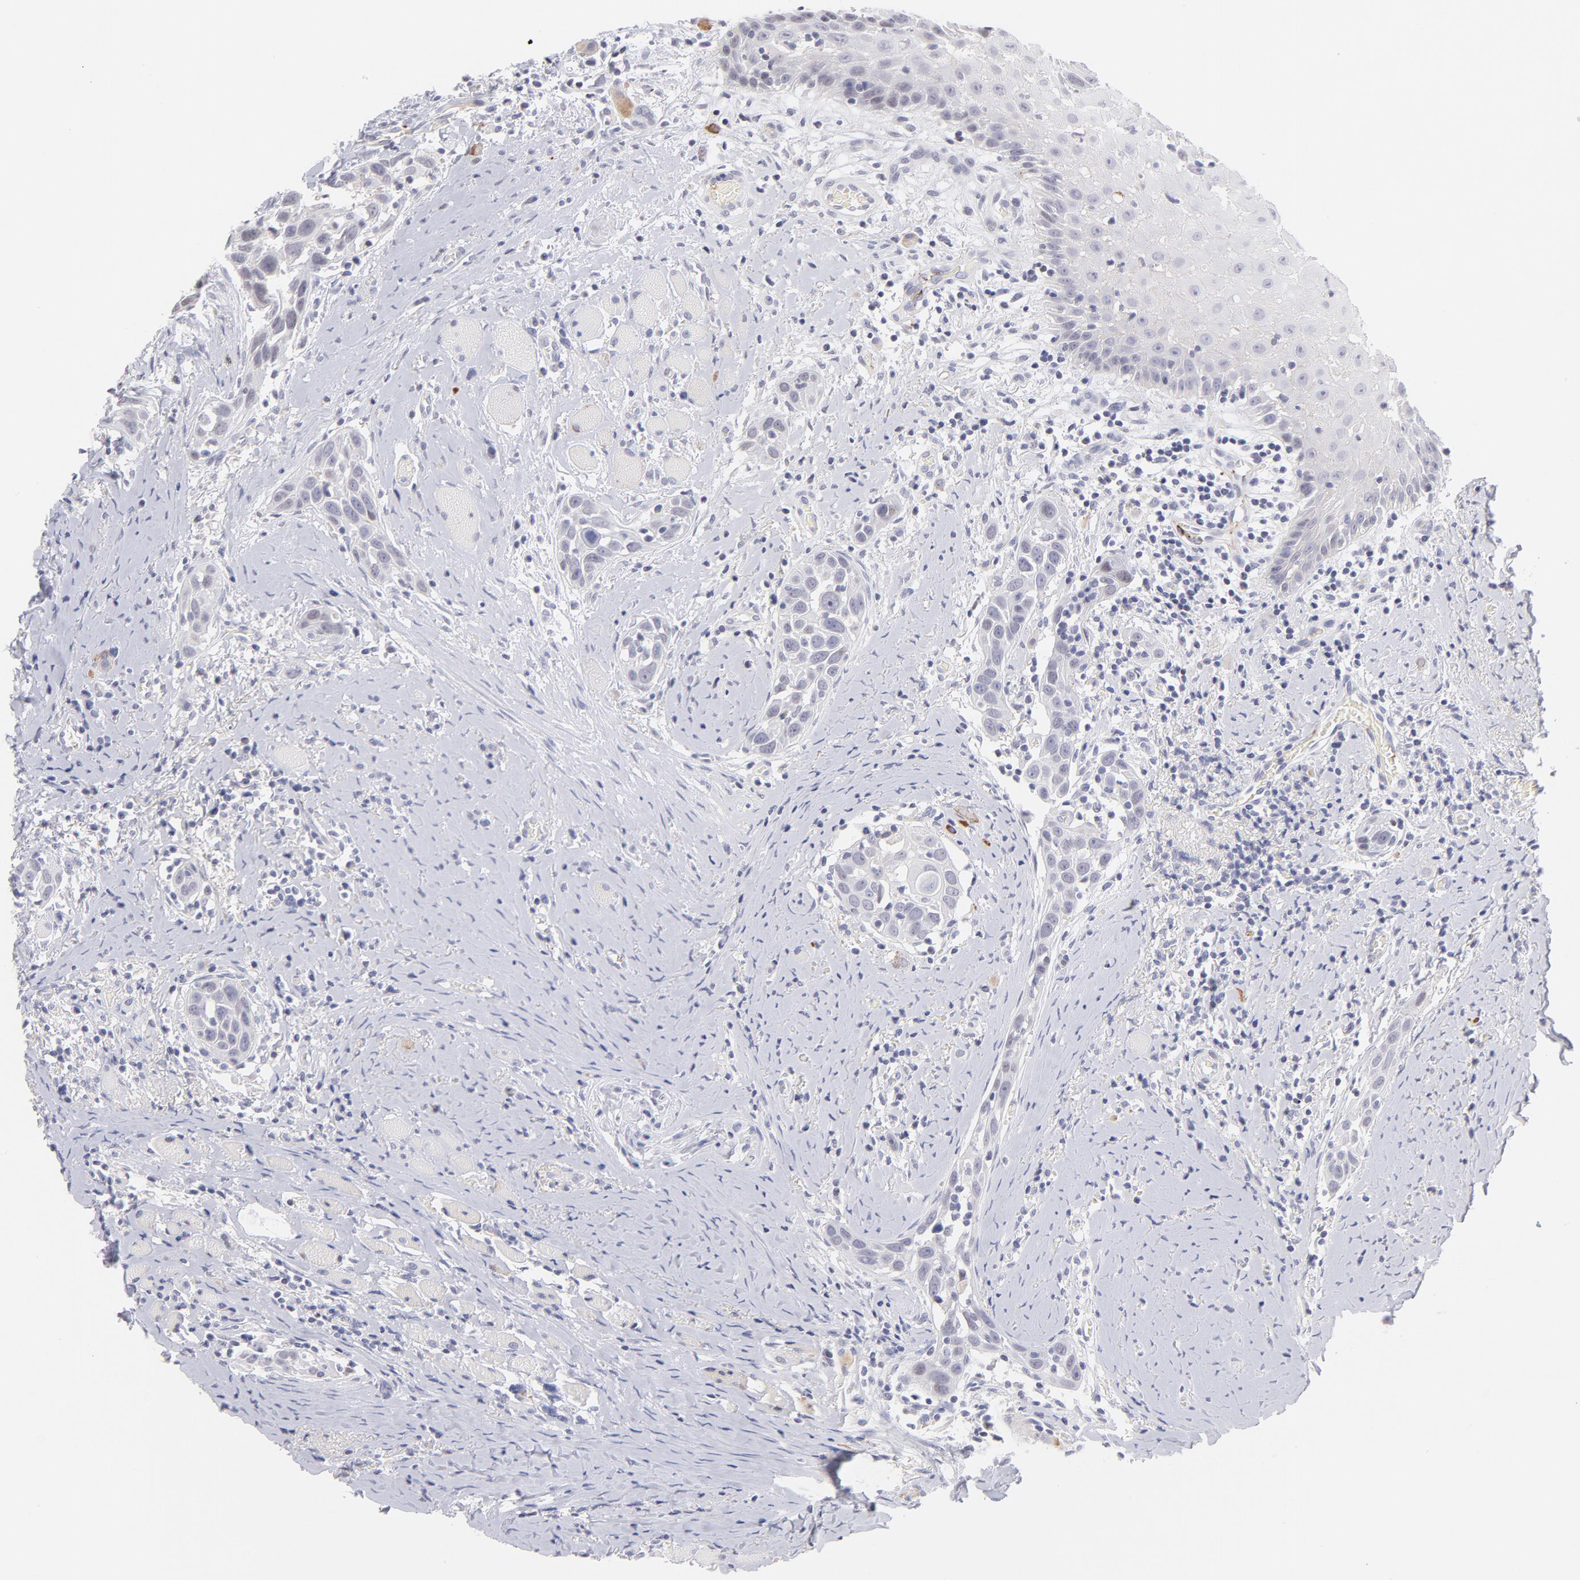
{"staining": {"intensity": "negative", "quantity": "none", "location": "none"}, "tissue": "head and neck cancer", "cell_type": "Tumor cells", "image_type": "cancer", "snomed": [{"axis": "morphology", "description": "Squamous cell carcinoma, NOS"}, {"axis": "topography", "description": "Oral tissue"}, {"axis": "topography", "description": "Head-Neck"}], "caption": "High power microscopy image of an IHC histopathology image of head and neck squamous cell carcinoma, revealing no significant expression in tumor cells.", "gene": "LTB4R", "patient": {"sex": "female", "age": 50}}